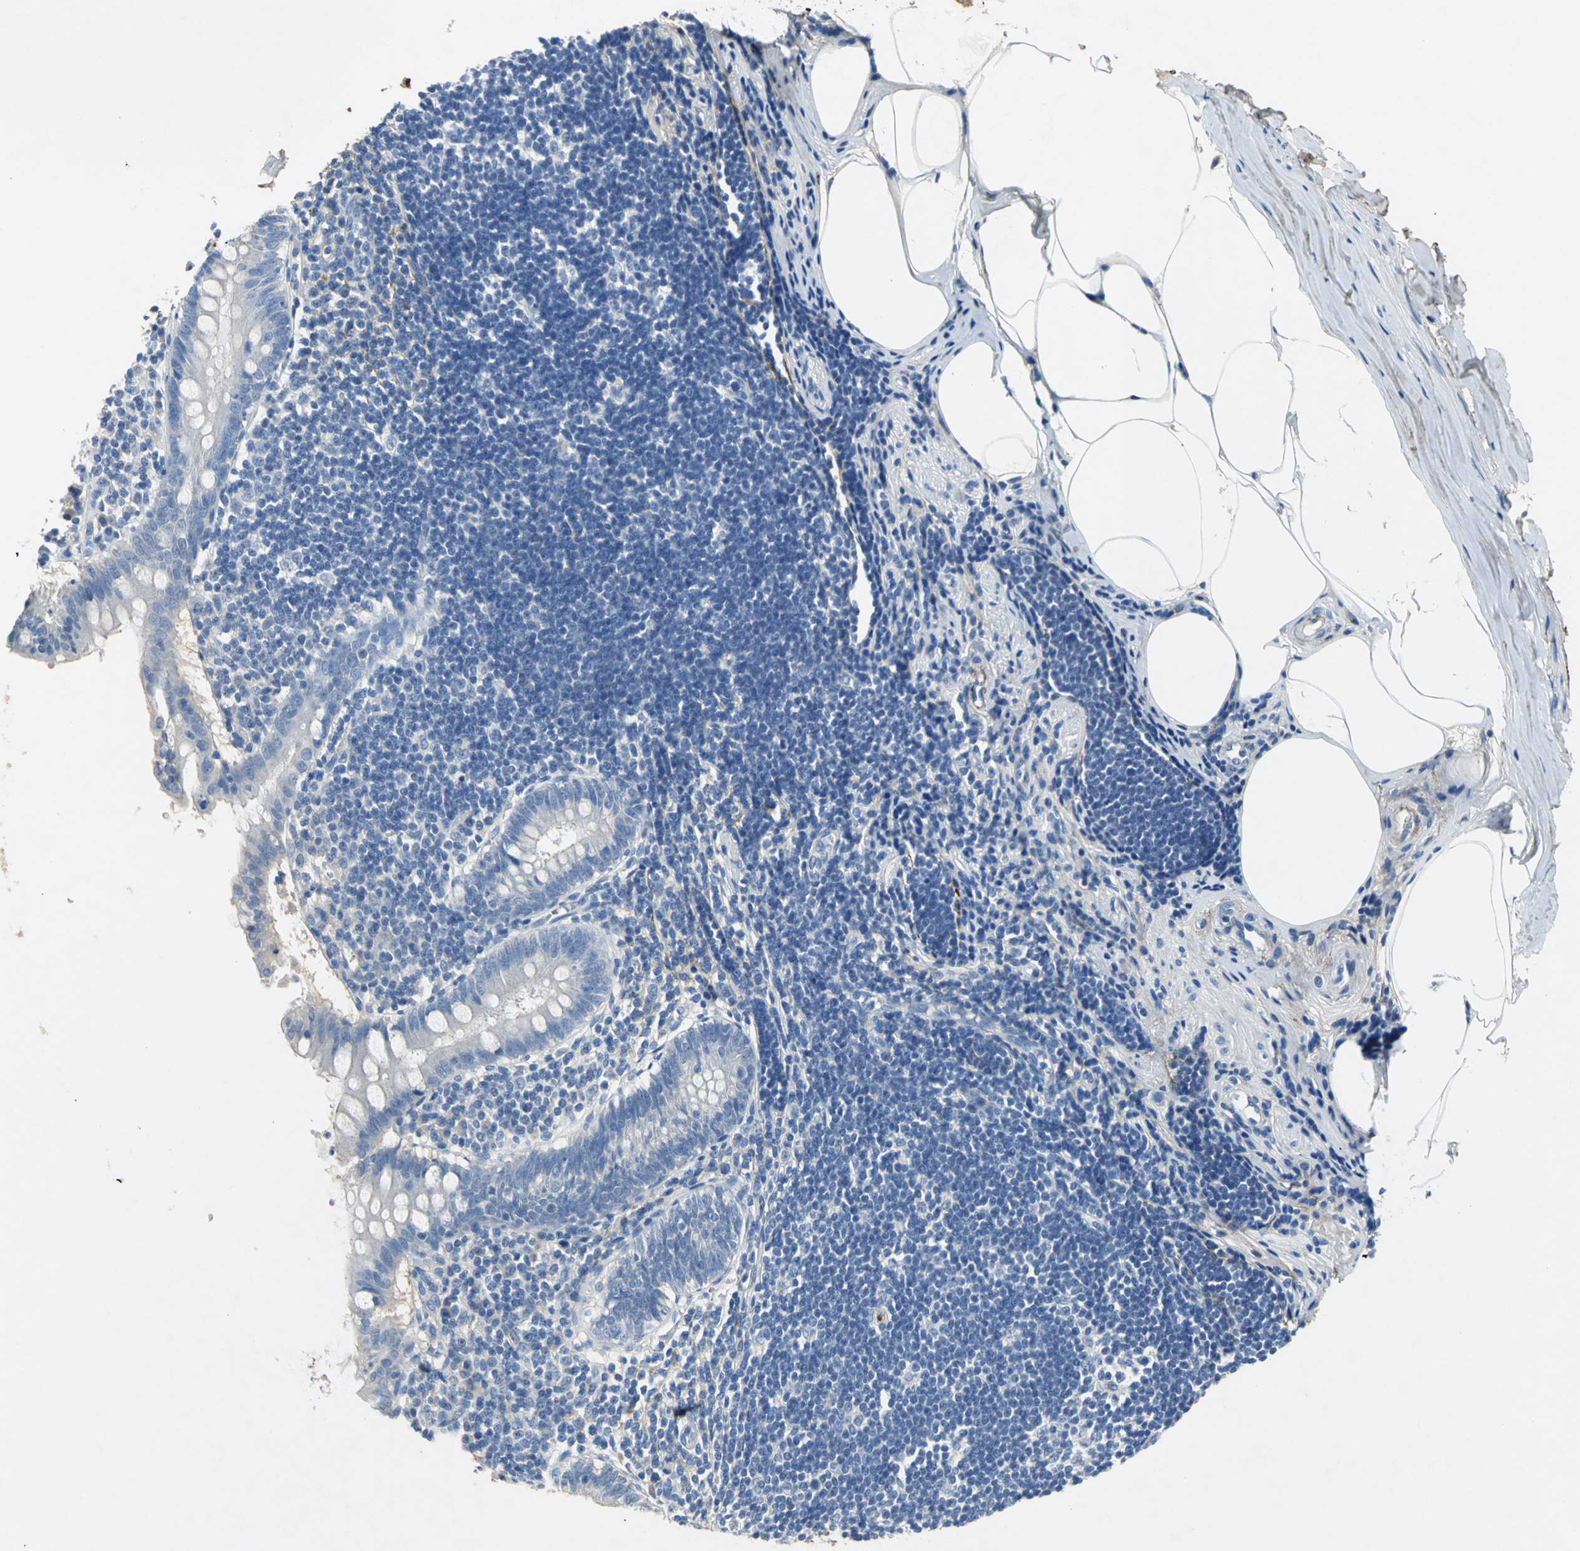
{"staining": {"intensity": "negative", "quantity": "none", "location": "none"}, "tissue": "appendix", "cell_type": "Glandular cells", "image_type": "normal", "snomed": [{"axis": "morphology", "description": "Normal tissue, NOS"}, {"axis": "topography", "description": "Appendix"}], "caption": "Protein analysis of benign appendix displays no significant staining in glandular cells. (Stains: DAB (3,3'-diaminobenzidine) immunohistochemistry with hematoxylin counter stain, Microscopy: brightfield microscopy at high magnification).", "gene": "EFNB3", "patient": {"sex": "female", "age": 50}}